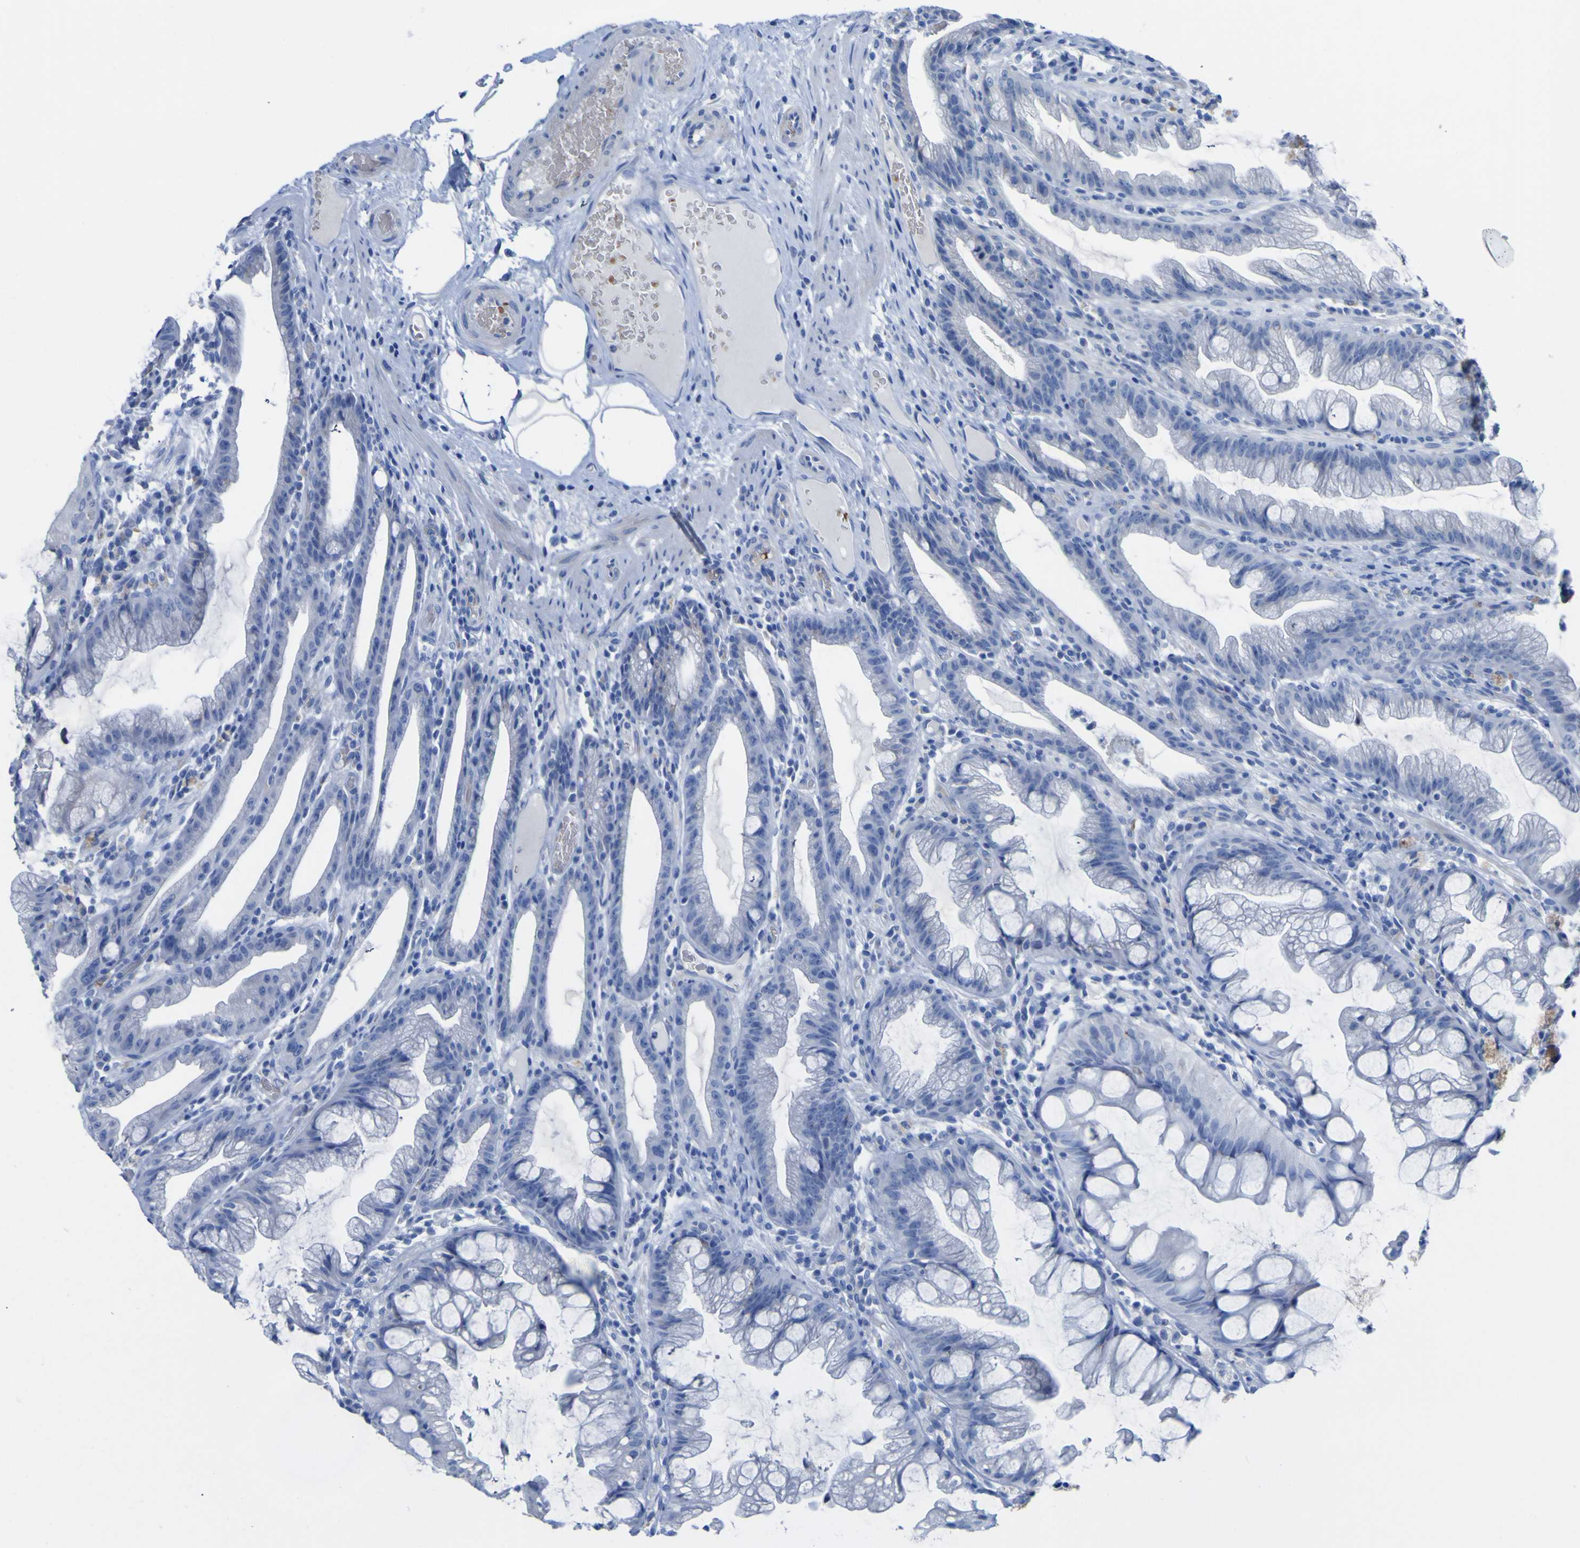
{"staining": {"intensity": "negative", "quantity": "none", "location": "none"}, "tissue": "colon", "cell_type": "Endothelial cells", "image_type": "normal", "snomed": [{"axis": "morphology", "description": "Normal tissue, NOS"}, {"axis": "topography", "description": "Smooth muscle"}, {"axis": "topography", "description": "Colon"}], "caption": "Immunohistochemical staining of unremarkable human colon exhibits no significant positivity in endothelial cells. The staining is performed using DAB (3,3'-diaminobenzidine) brown chromogen with nuclei counter-stained in using hematoxylin.", "gene": "GCM1", "patient": {"sex": "male", "age": 67}}